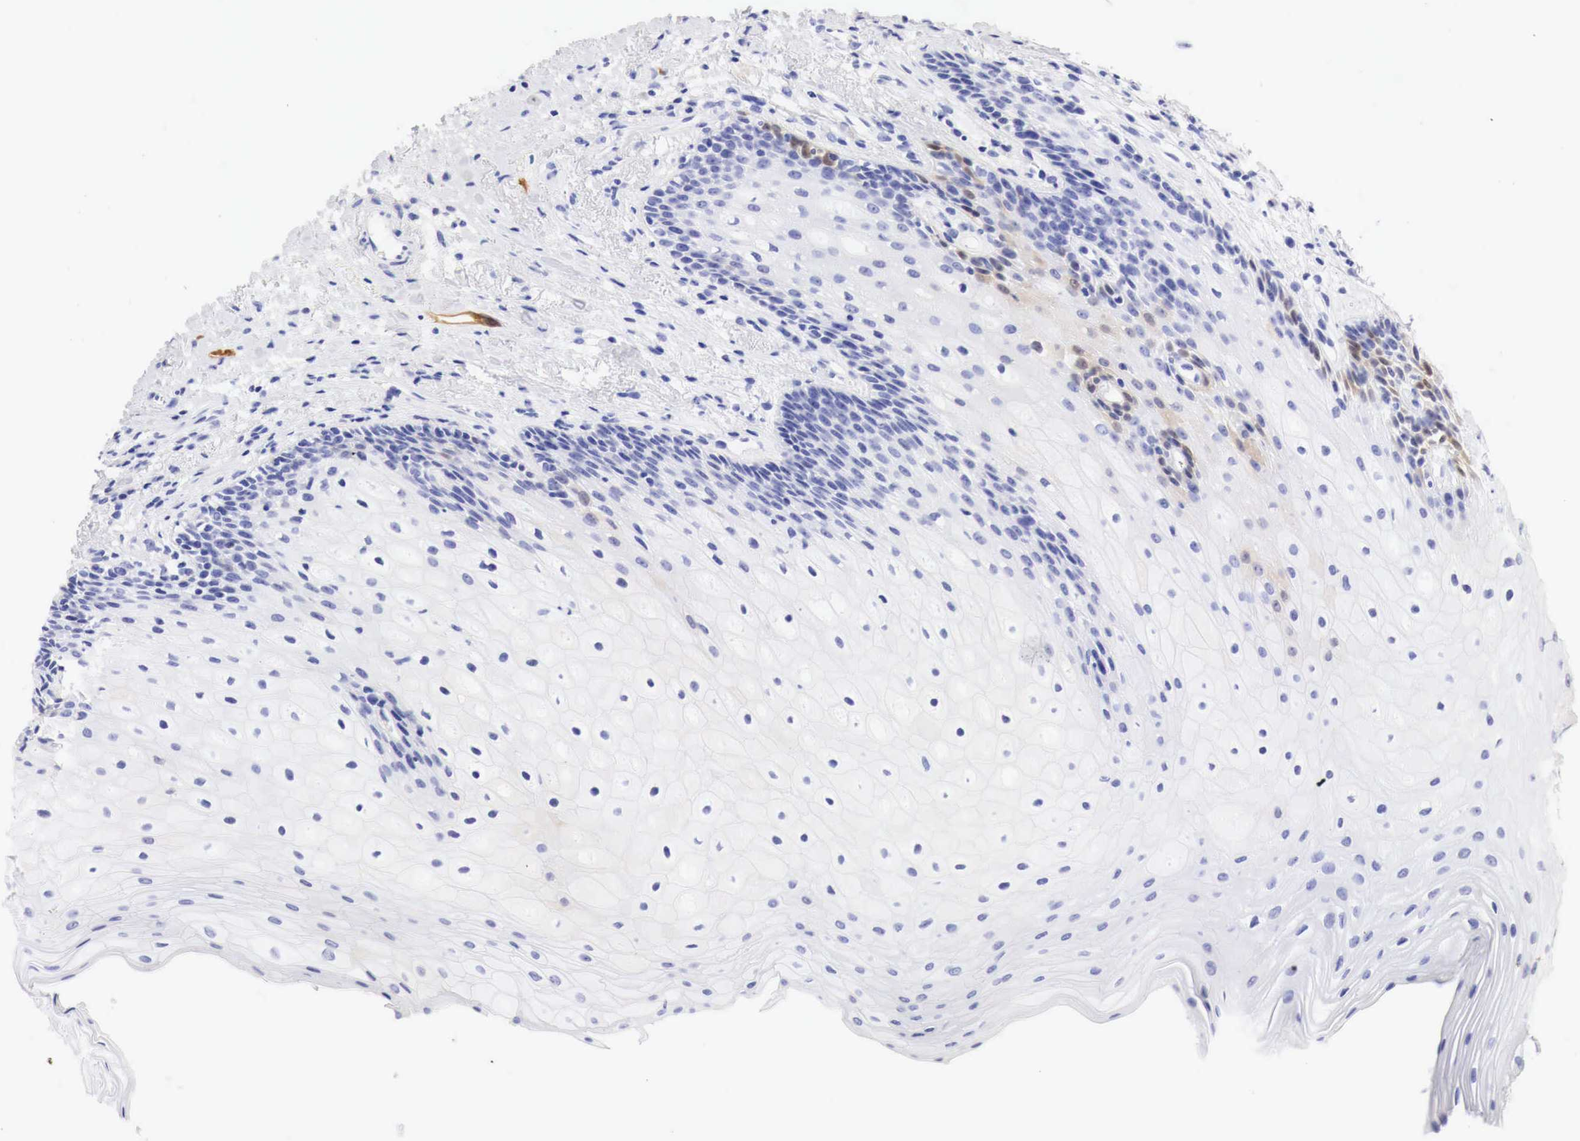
{"staining": {"intensity": "negative", "quantity": "none", "location": "none"}, "tissue": "oral mucosa", "cell_type": "Squamous epithelial cells", "image_type": "normal", "snomed": [{"axis": "morphology", "description": "Normal tissue, NOS"}, {"axis": "topography", "description": "Oral tissue"}], "caption": "Immunohistochemical staining of benign oral mucosa reveals no significant expression in squamous epithelial cells.", "gene": "CDKN2A", "patient": {"sex": "female", "age": 79}}